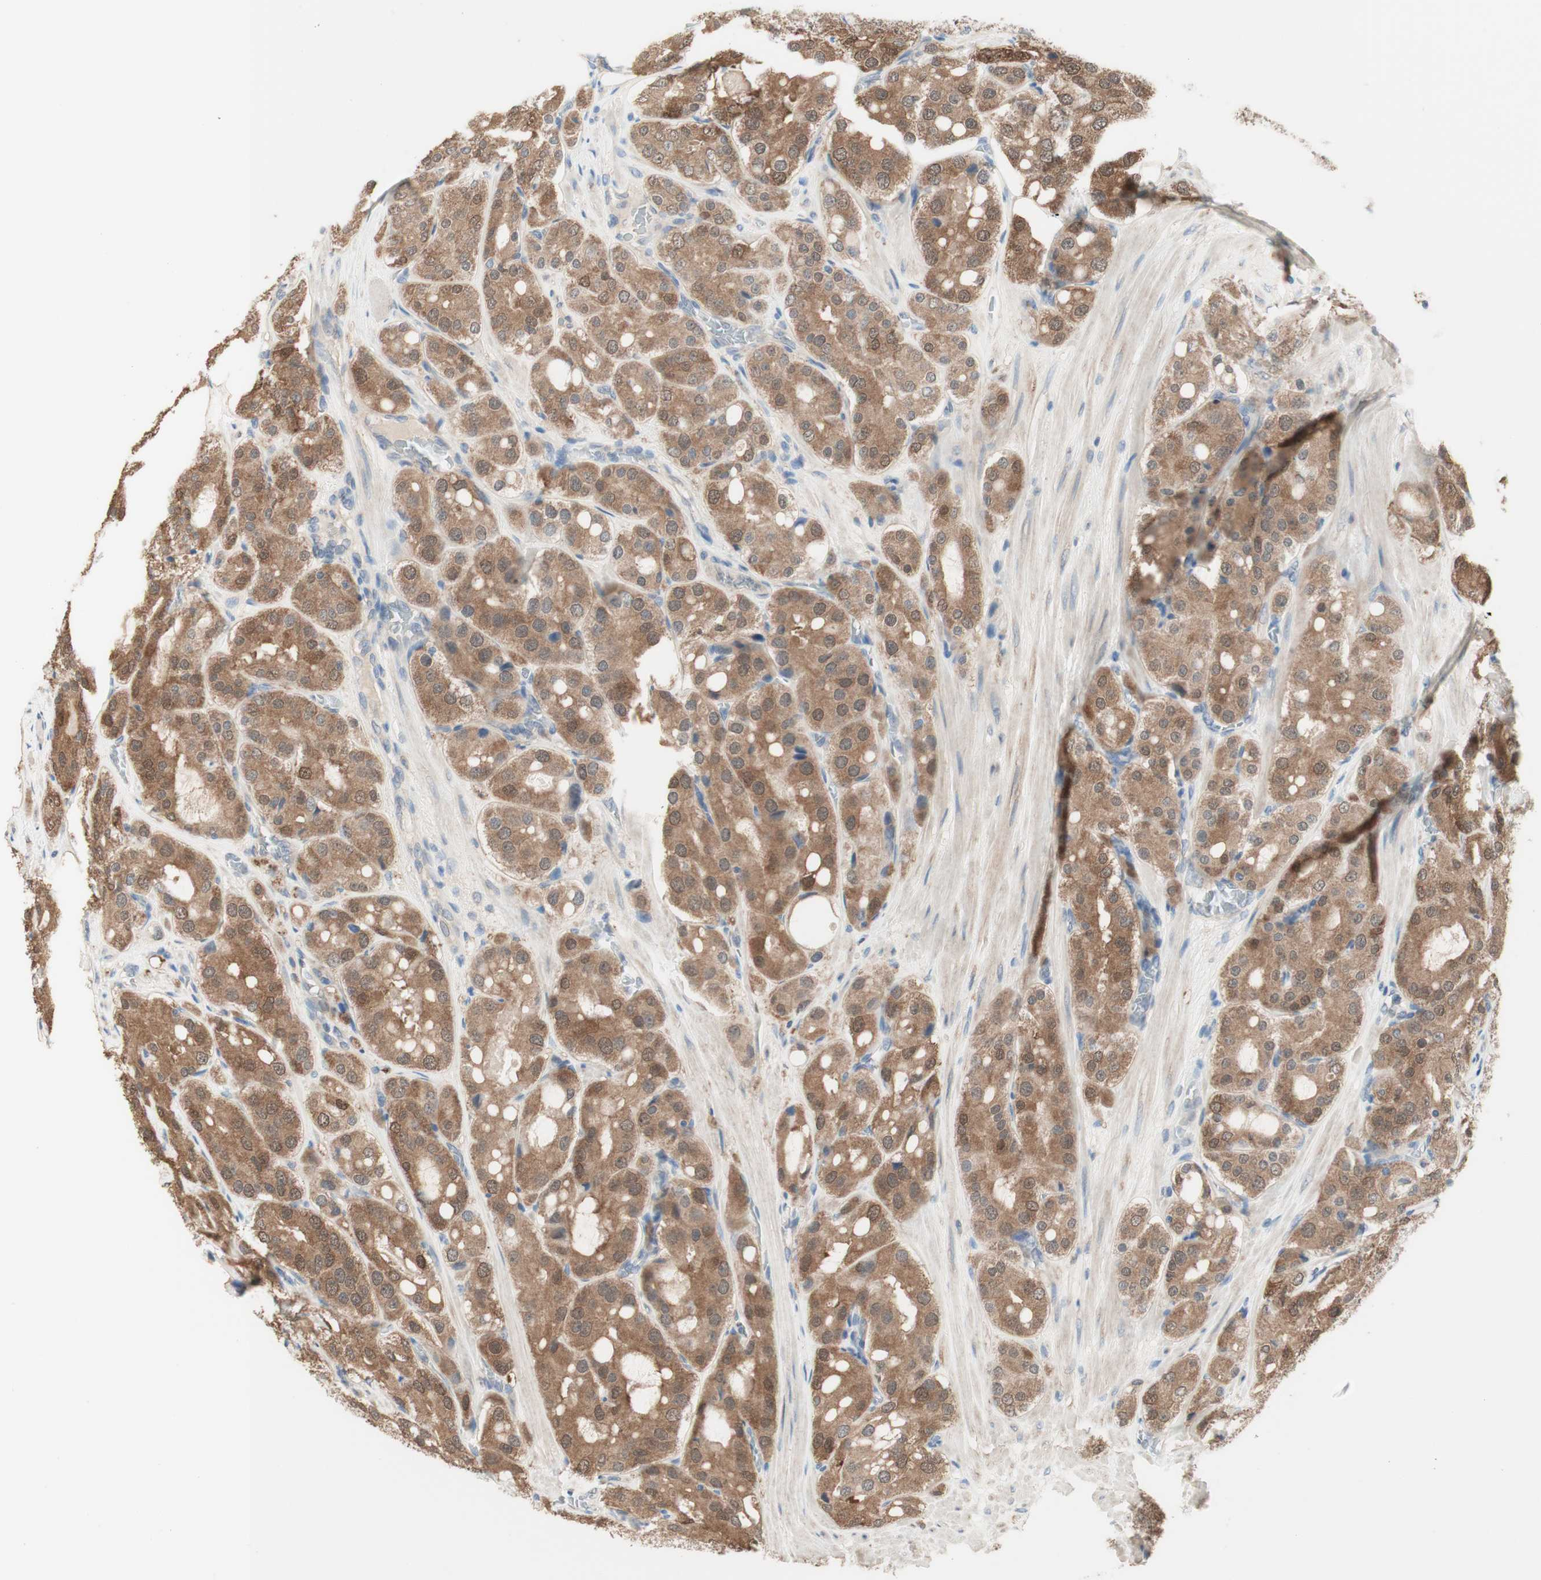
{"staining": {"intensity": "moderate", "quantity": ">75%", "location": "cytoplasmic/membranous"}, "tissue": "prostate cancer", "cell_type": "Tumor cells", "image_type": "cancer", "snomed": [{"axis": "morphology", "description": "Adenocarcinoma, High grade"}, {"axis": "topography", "description": "Prostate"}], "caption": "A high-resolution histopathology image shows IHC staining of prostate high-grade adenocarcinoma, which exhibits moderate cytoplasmic/membranous positivity in about >75% of tumor cells. (Brightfield microscopy of DAB IHC at high magnification).", "gene": "COMT", "patient": {"sex": "male", "age": 65}}